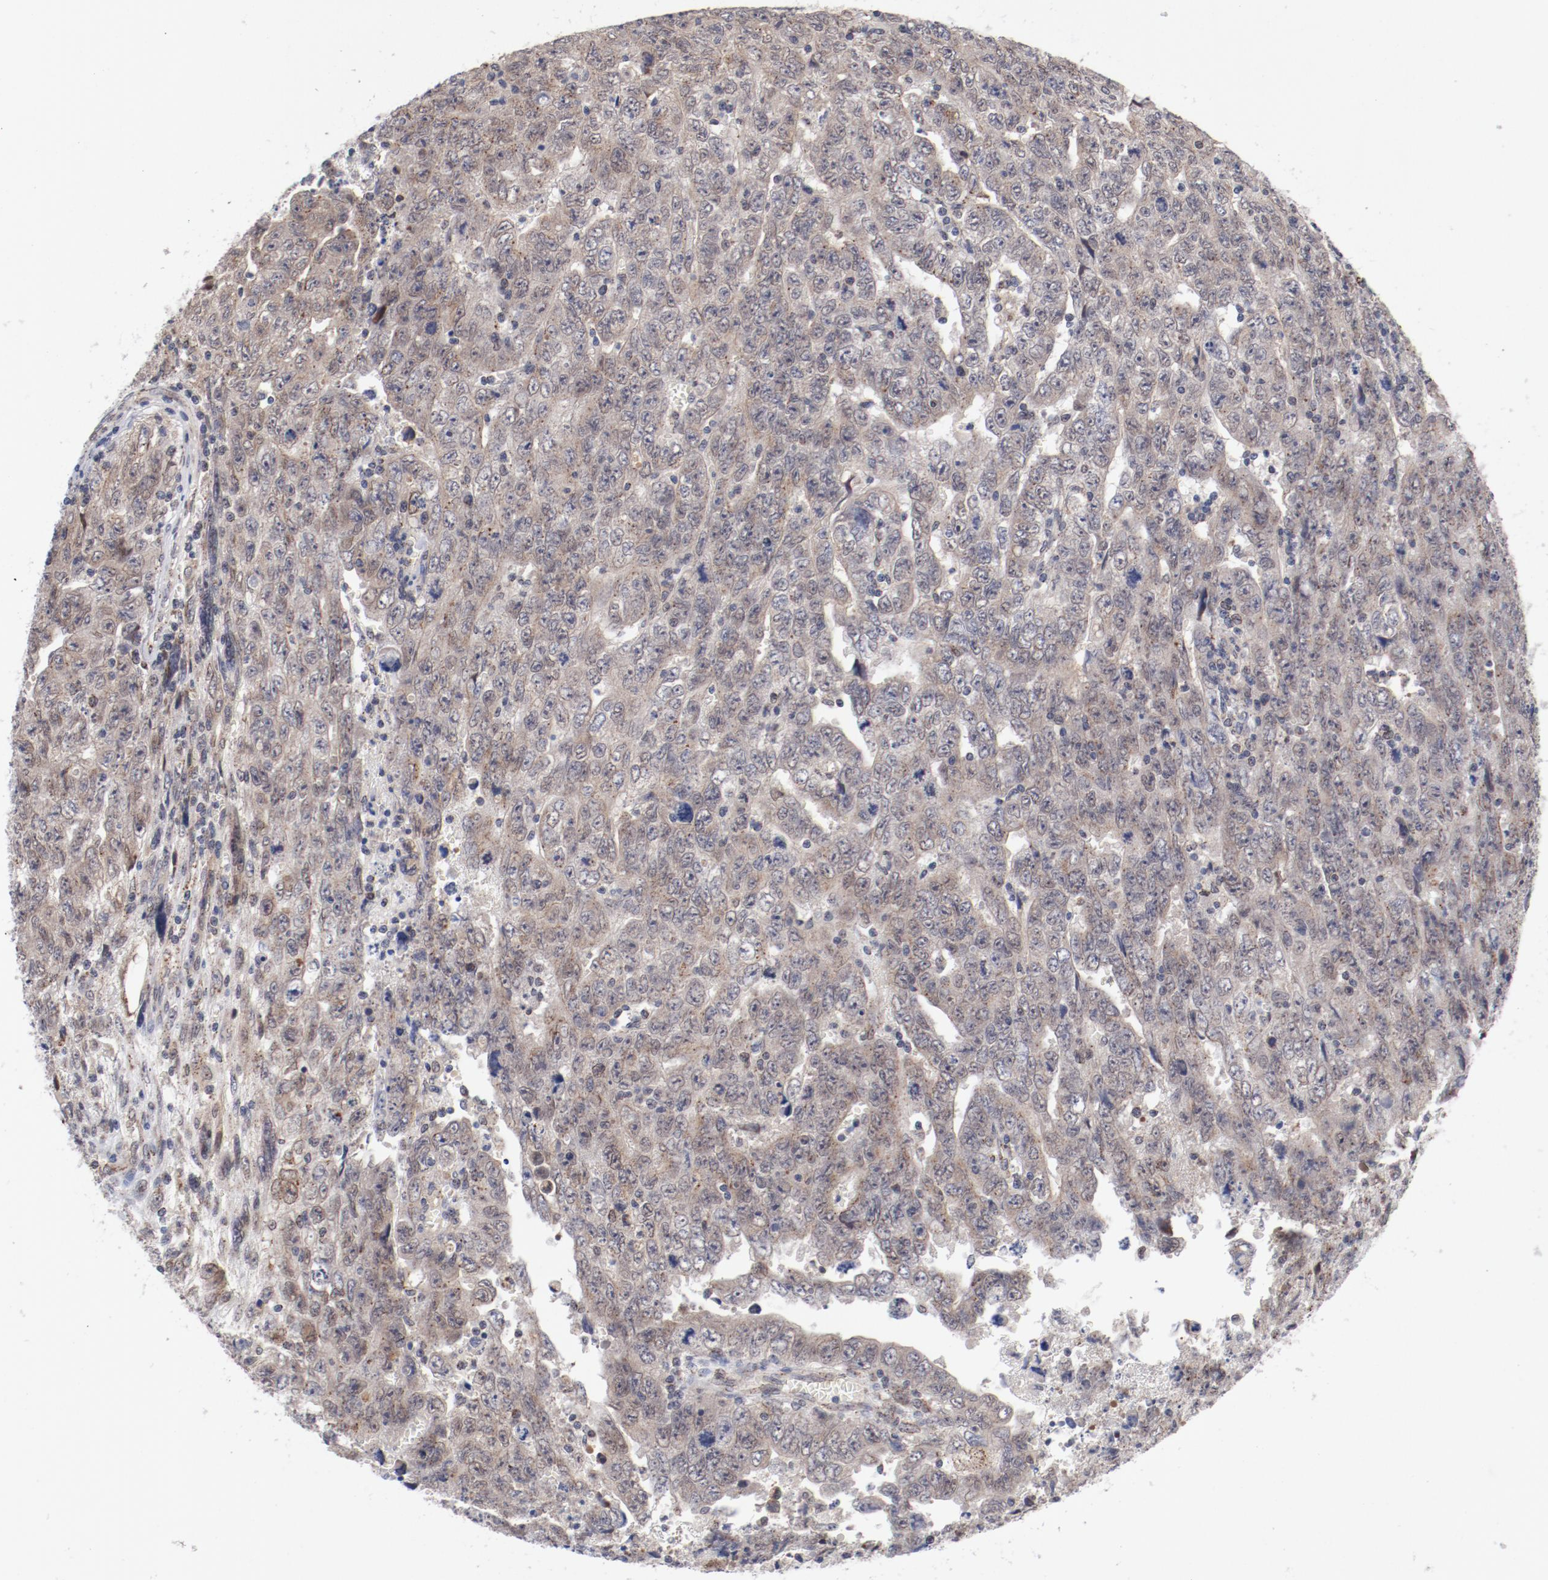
{"staining": {"intensity": "moderate", "quantity": ">75%", "location": "cytoplasmic/membranous"}, "tissue": "testis cancer", "cell_type": "Tumor cells", "image_type": "cancer", "snomed": [{"axis": "morphology", "description": "Carcinoma, Embryonal, NOS"}, {"axis": "topography", "description": "Testis"}], "caption": "Immunohistochemistry staining of testis cancer (embryonal carcinoma), which displays medium levels of moderate cytoplasmic/membranous expression in approximately >75% of tumor cells indicating moderate cytoplasmic/membranous protein staining. The staining was performed using DAB (brown) for protein detection and nuclei were counterstained in hematoxylin (blue).", "gene": "RPL12", "patient": {"sex": "male", "age": 28}}